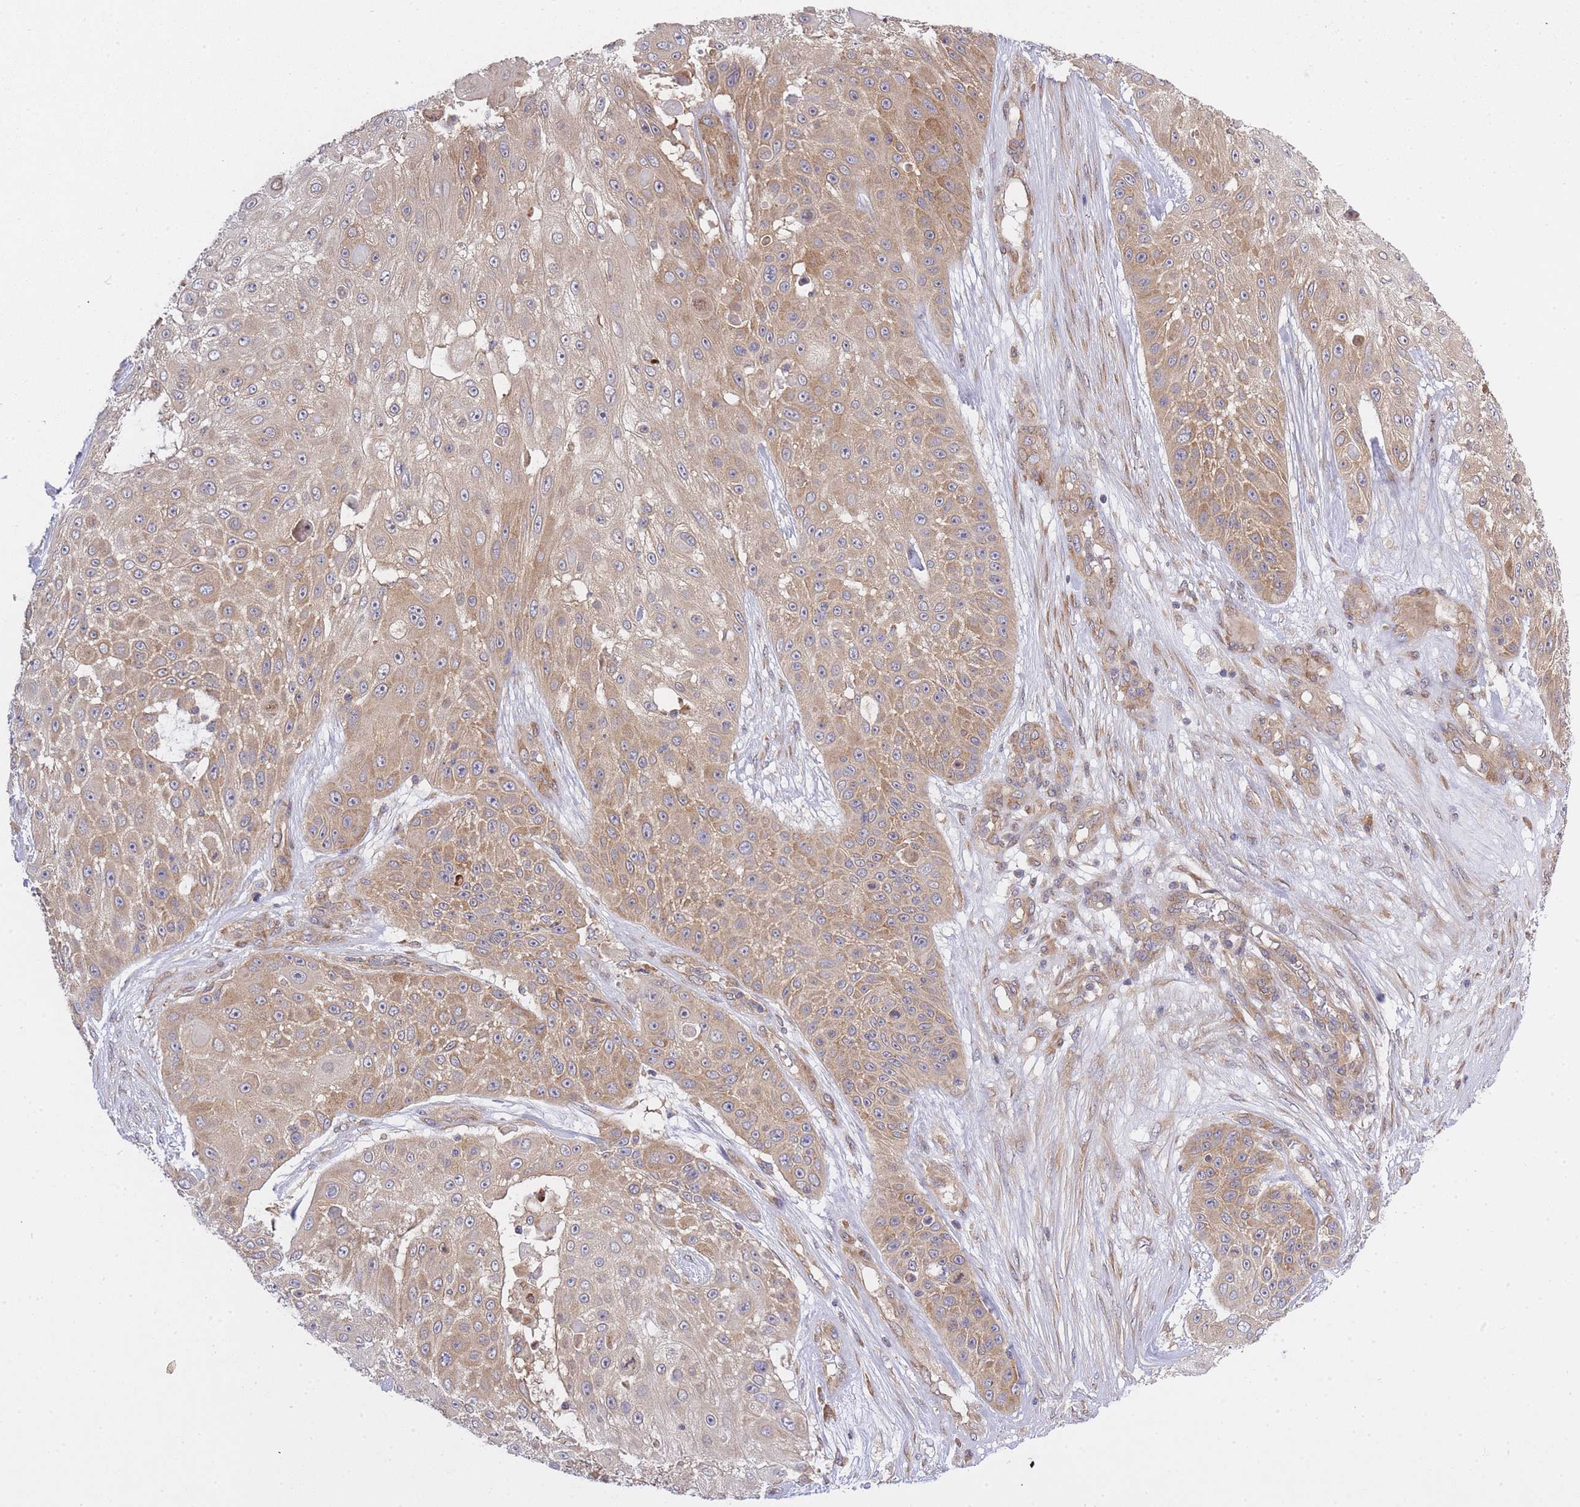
{"staining": {"intensity": "moderate", "quantity": ">75%", "location": "cytoplasmic/membranous"}, "tissue": "skin cancer", "cell_type": "Tumor cells", "image_type": "cancer", "snomed": [{"axis": "morphology", "description": "Squamous cell carcinoma, NOS"}, {"axis": "topography", "description": "Skin"}], "caption": "Skin cancer stained with a protein marker displays moderate staining in tumor cells.", "gene": "EIF2B2", "patient": {"sex": "female", "age": 86}}